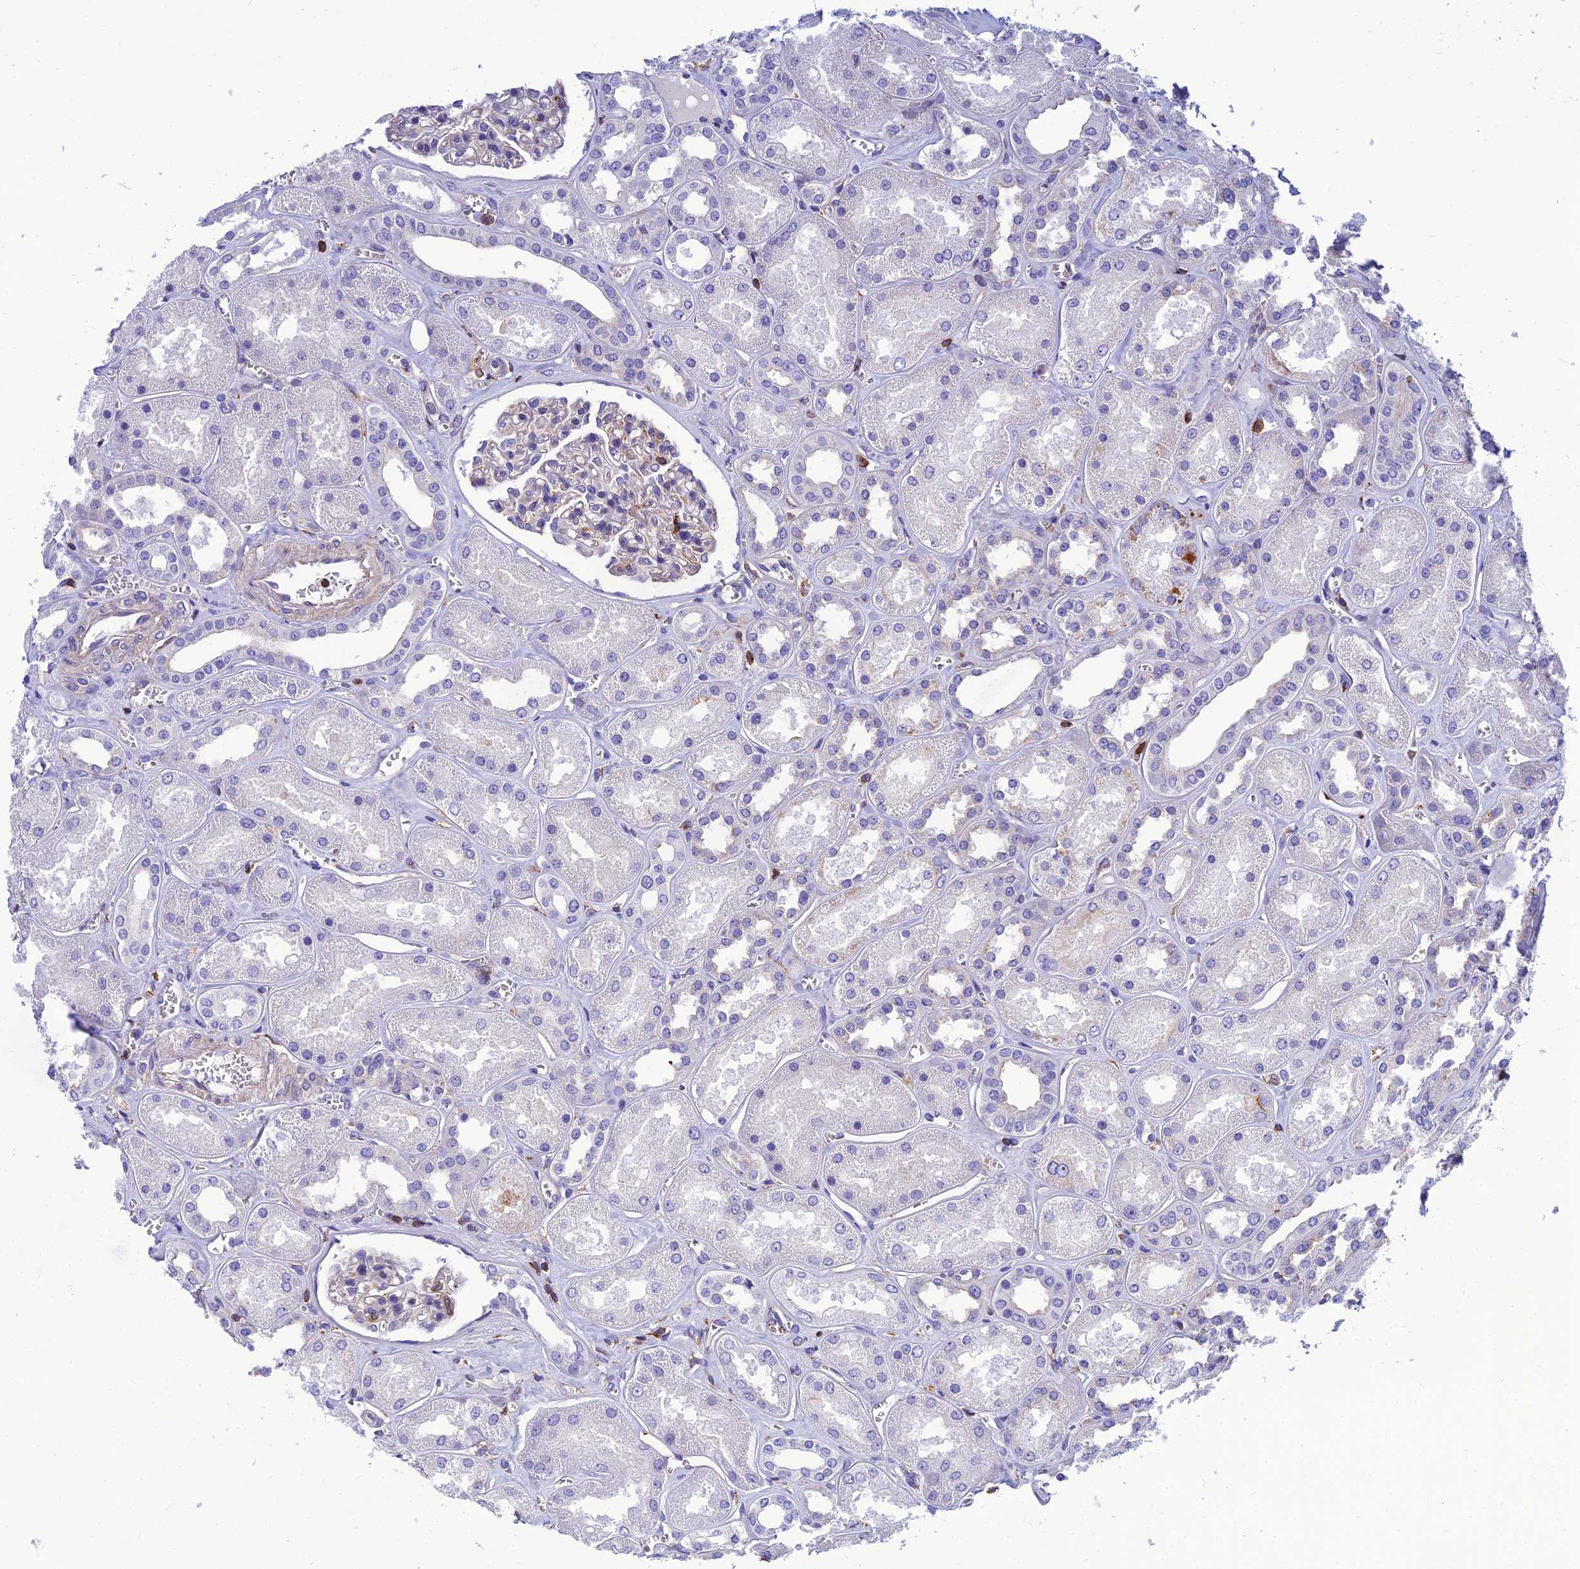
{"staining": {"intensity": "negative", "quantity": "none", "location": "none"}, "tissue": "kidney", "cell_type": "Cells in glomeruli", "image_type": "normal", "snomed": [{"axis": "morphology", "description": "Normal tissue, NOS"}, {"axis": "morphology", "description": "Adenocarcinoma, NOS"}, {"axis": "topography", "description": "Kidney"}], "caption": "A high-resolution micrograph shows immunohistochemistry staining of unremarkable kidney, which displays no significant expression in cells in glomeruli.", "gene": "PPP1R18", "patient": {"sex": "female", "age": 68}}